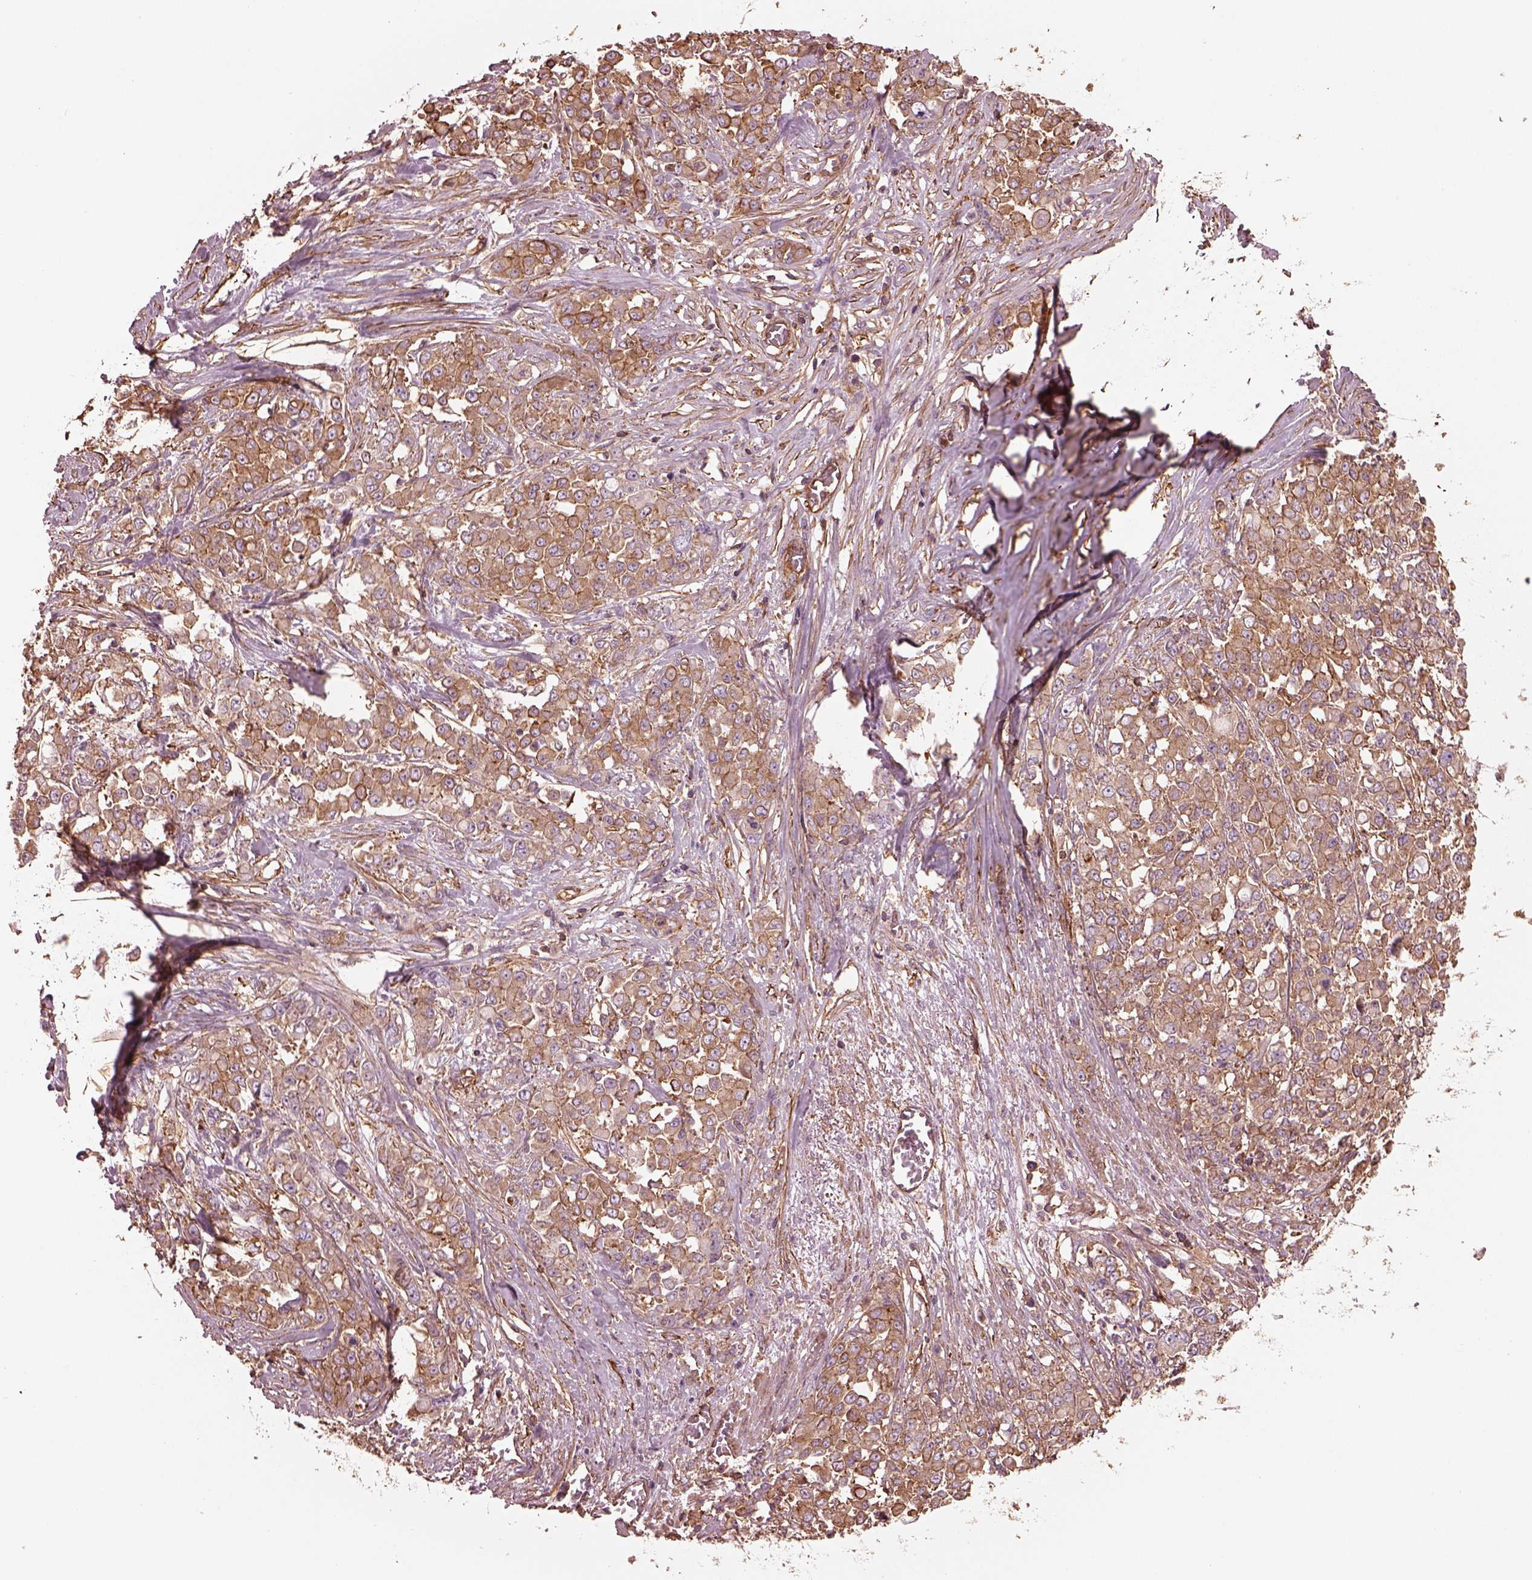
{"staining": {"intensity": "moderate", "quantity": ">75%", "location": "cytoplasmic/membranous"}, "tissue": "stomach cancer", "cell_type": "Tumor cells", "image_type": "cancer", "snomed": [{"axis": "morphology", "description": "Adenocarcinoma, NOS"}, {"axis": "topography", "description": "Stomach"}], "caption": "This image demonstrates immunohistochemistry (IHC) staining of stomach cancer, with medium moderate cytoplasmic/membranous expression in approximately >75% of tumor cells.", "gene": "MYL6", "patient": {"sex": "female", "age": 76}}